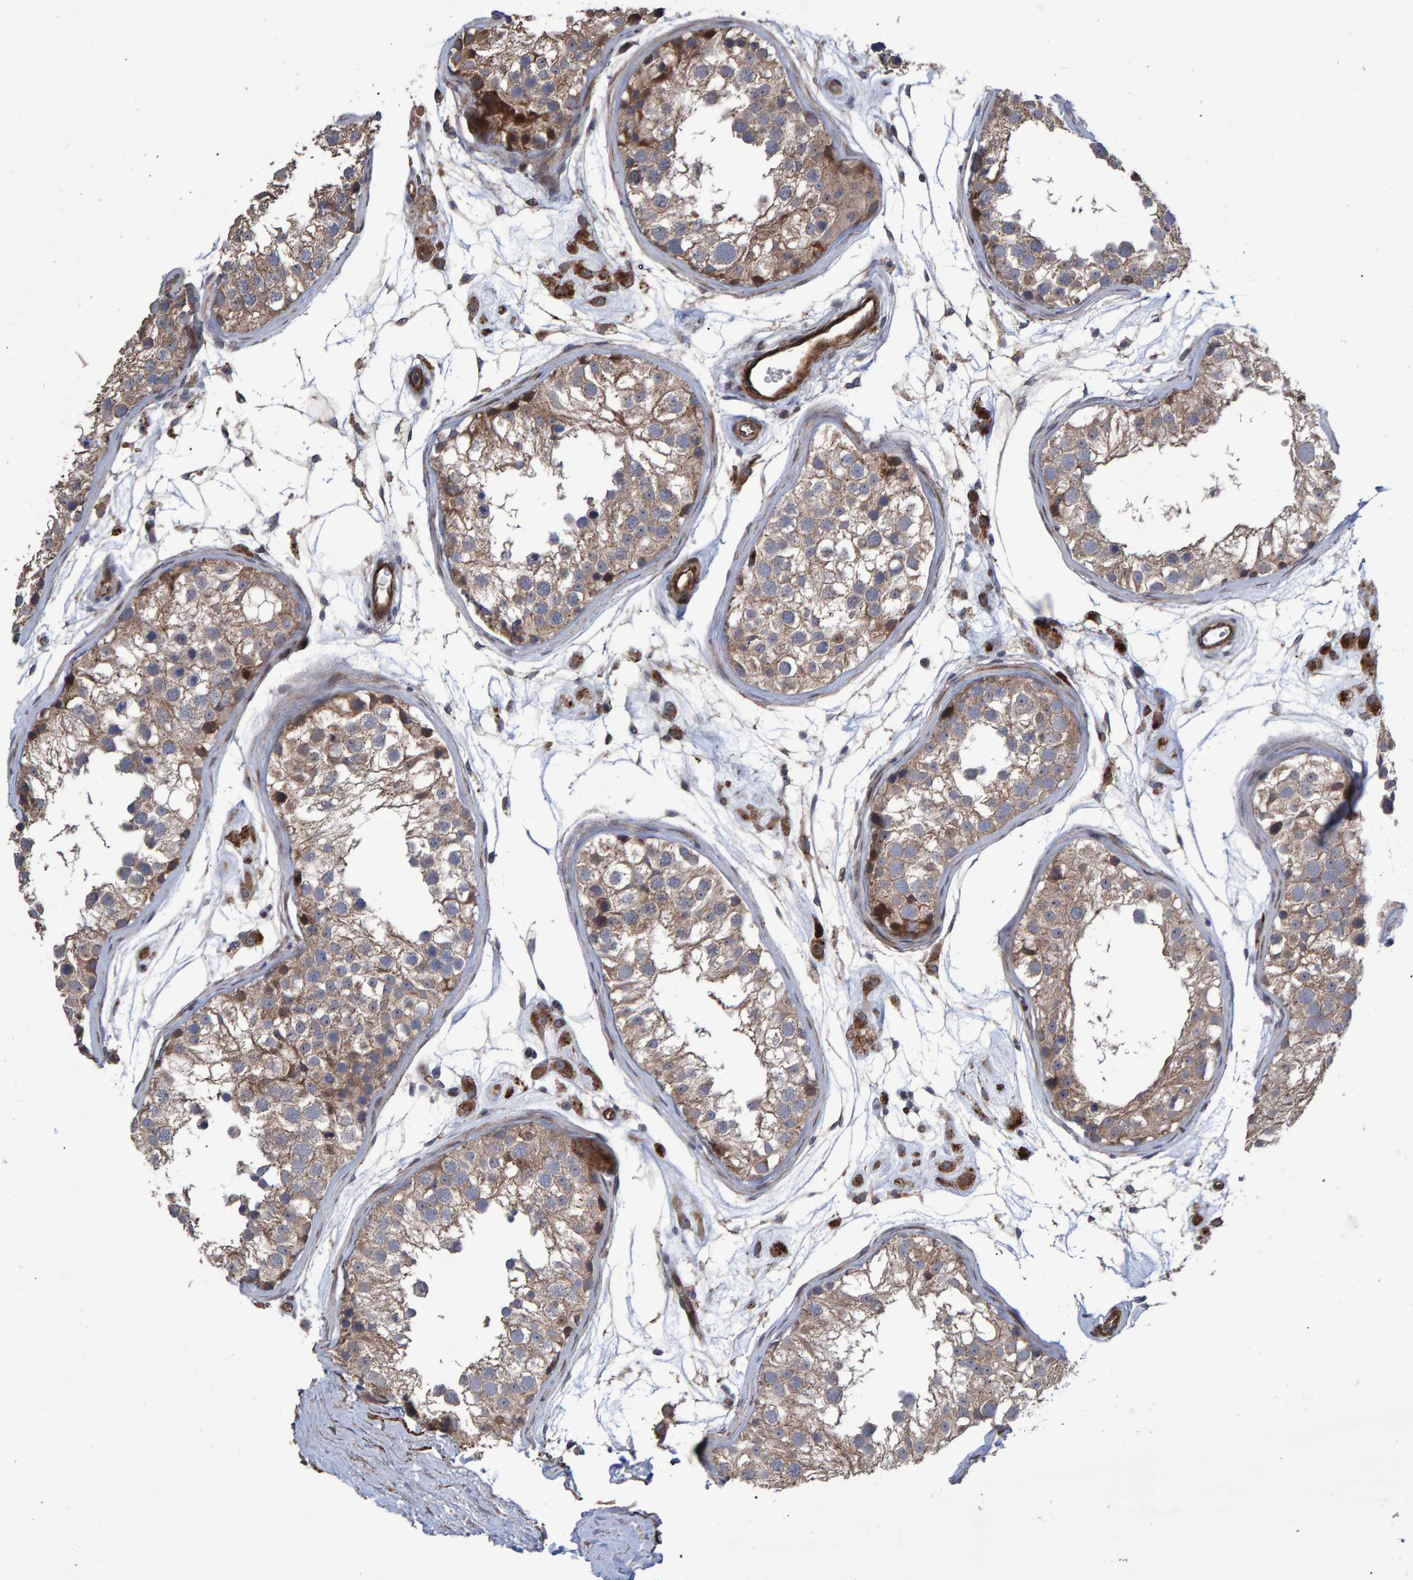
{"staining": {"intensity": "moderate", "quantity": ">75%", "location": "cytoplasmic/membranous"}, "tissue": "testis", "cell_type": "Cells in seminiferous ducts", "image_type": "normal", "snomed": [{"axis": "morphology", "description": "Normal tissue, NOS"}, {"axis": "morphology", "description": "Adenocarcinoma, metastatic, NOS"}, {"axis": "topography", "description": "Testis"}], "caption": "This micrograph exhibits unremarkable testis stained with immunohistochemistry (IHC) to label a protein in brown. The cytoplasmic/membranous of cells in seminiferous ducts show moderate positivity for the protein. Nuclei are counter-stained blue.", "gene": "SLIT2", "patient": {"sex": "male", "age": 26}}